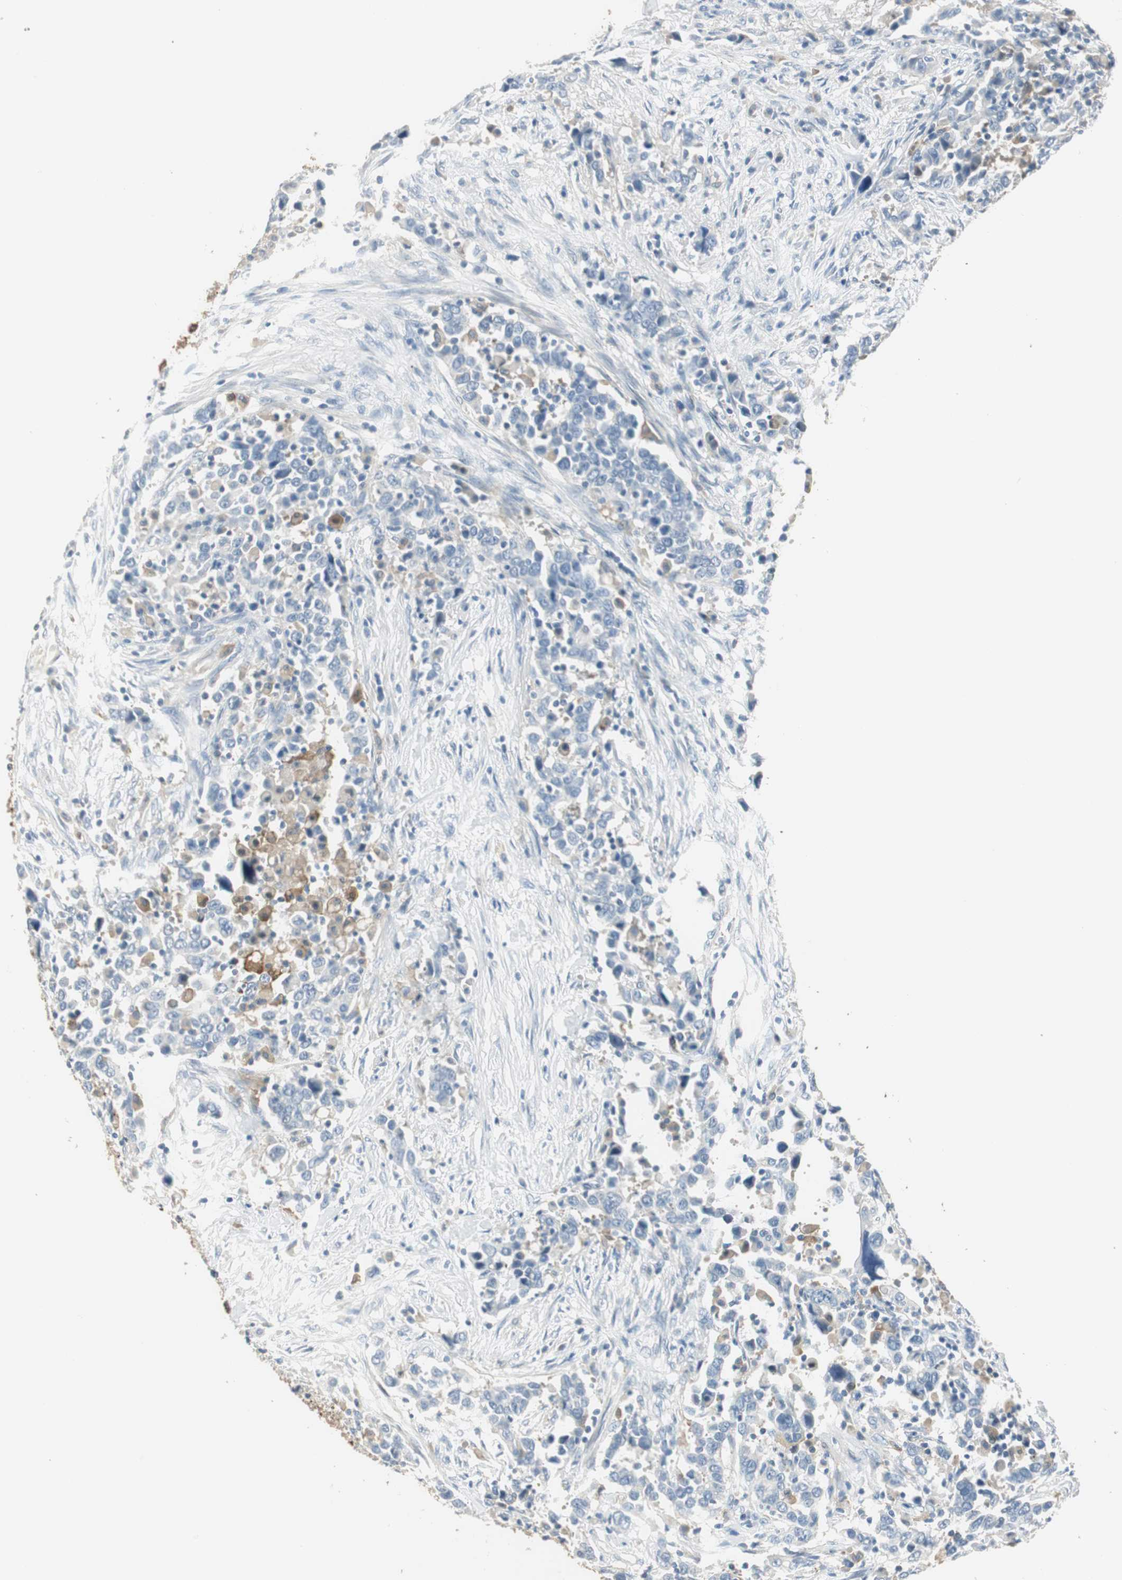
{"staining": {"intensity": "negative", "quantity": "none", "location": "none"}, "tissue": "urothelial cancer", "cell_type": "Tumor cells", "image_type": "cancer", "snomed": [{"axis": "morphology", "description": "Urothelial carcinoma, High grade"}, {"axis": "topography", "description": "Urinary bladder"}], "caption": "High power microscopy histopathology image of an IHC photomicrograph of urothelial cancer, revealing no significant staining in tumor cells. (DAB IHC, high magnification).", "gene": "MSTO1", "patient": {"sex": "male", "age": 61}}